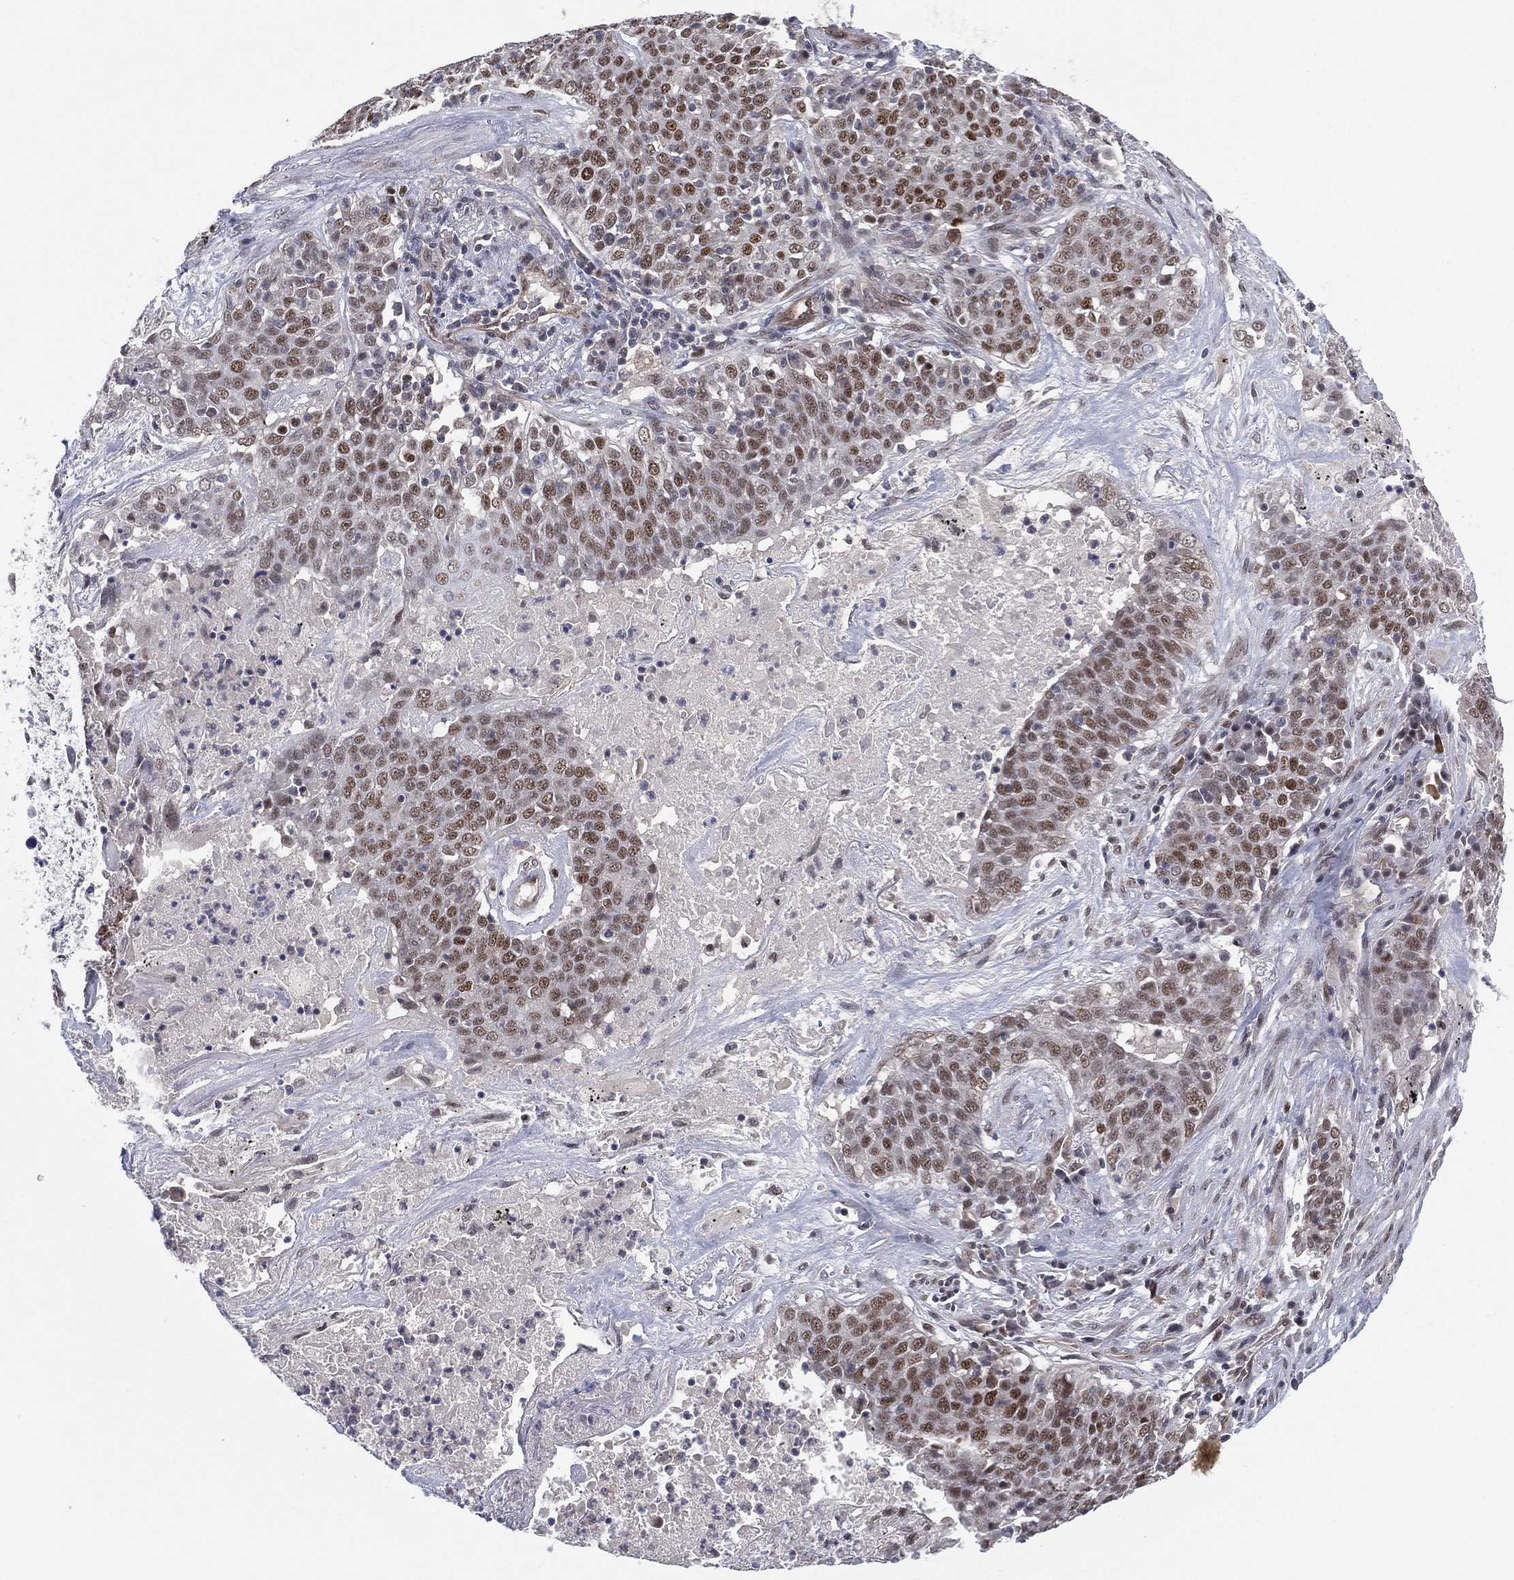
{"staining": {"intensity": "moderate", "quantity": ">75%", "location": "nuclear"}, "tissue": "lung cancer", "cell_type": "Tumor cells", "image_type": "cancer", "snomed": [{"axis": "morphology", "description": "Squamous cell carcinoma, NOS"}, {"axis": "topography", "description": "Lung"}], "caption": "Protein expression by immunohistochemistry (IHC) demonstrates moderate nuclear positivity in about >75% of tumor cells in squamous cell carcinoma (lung).", "gene": "GSE1", "patient": {"sex": "male", "age": 82}}